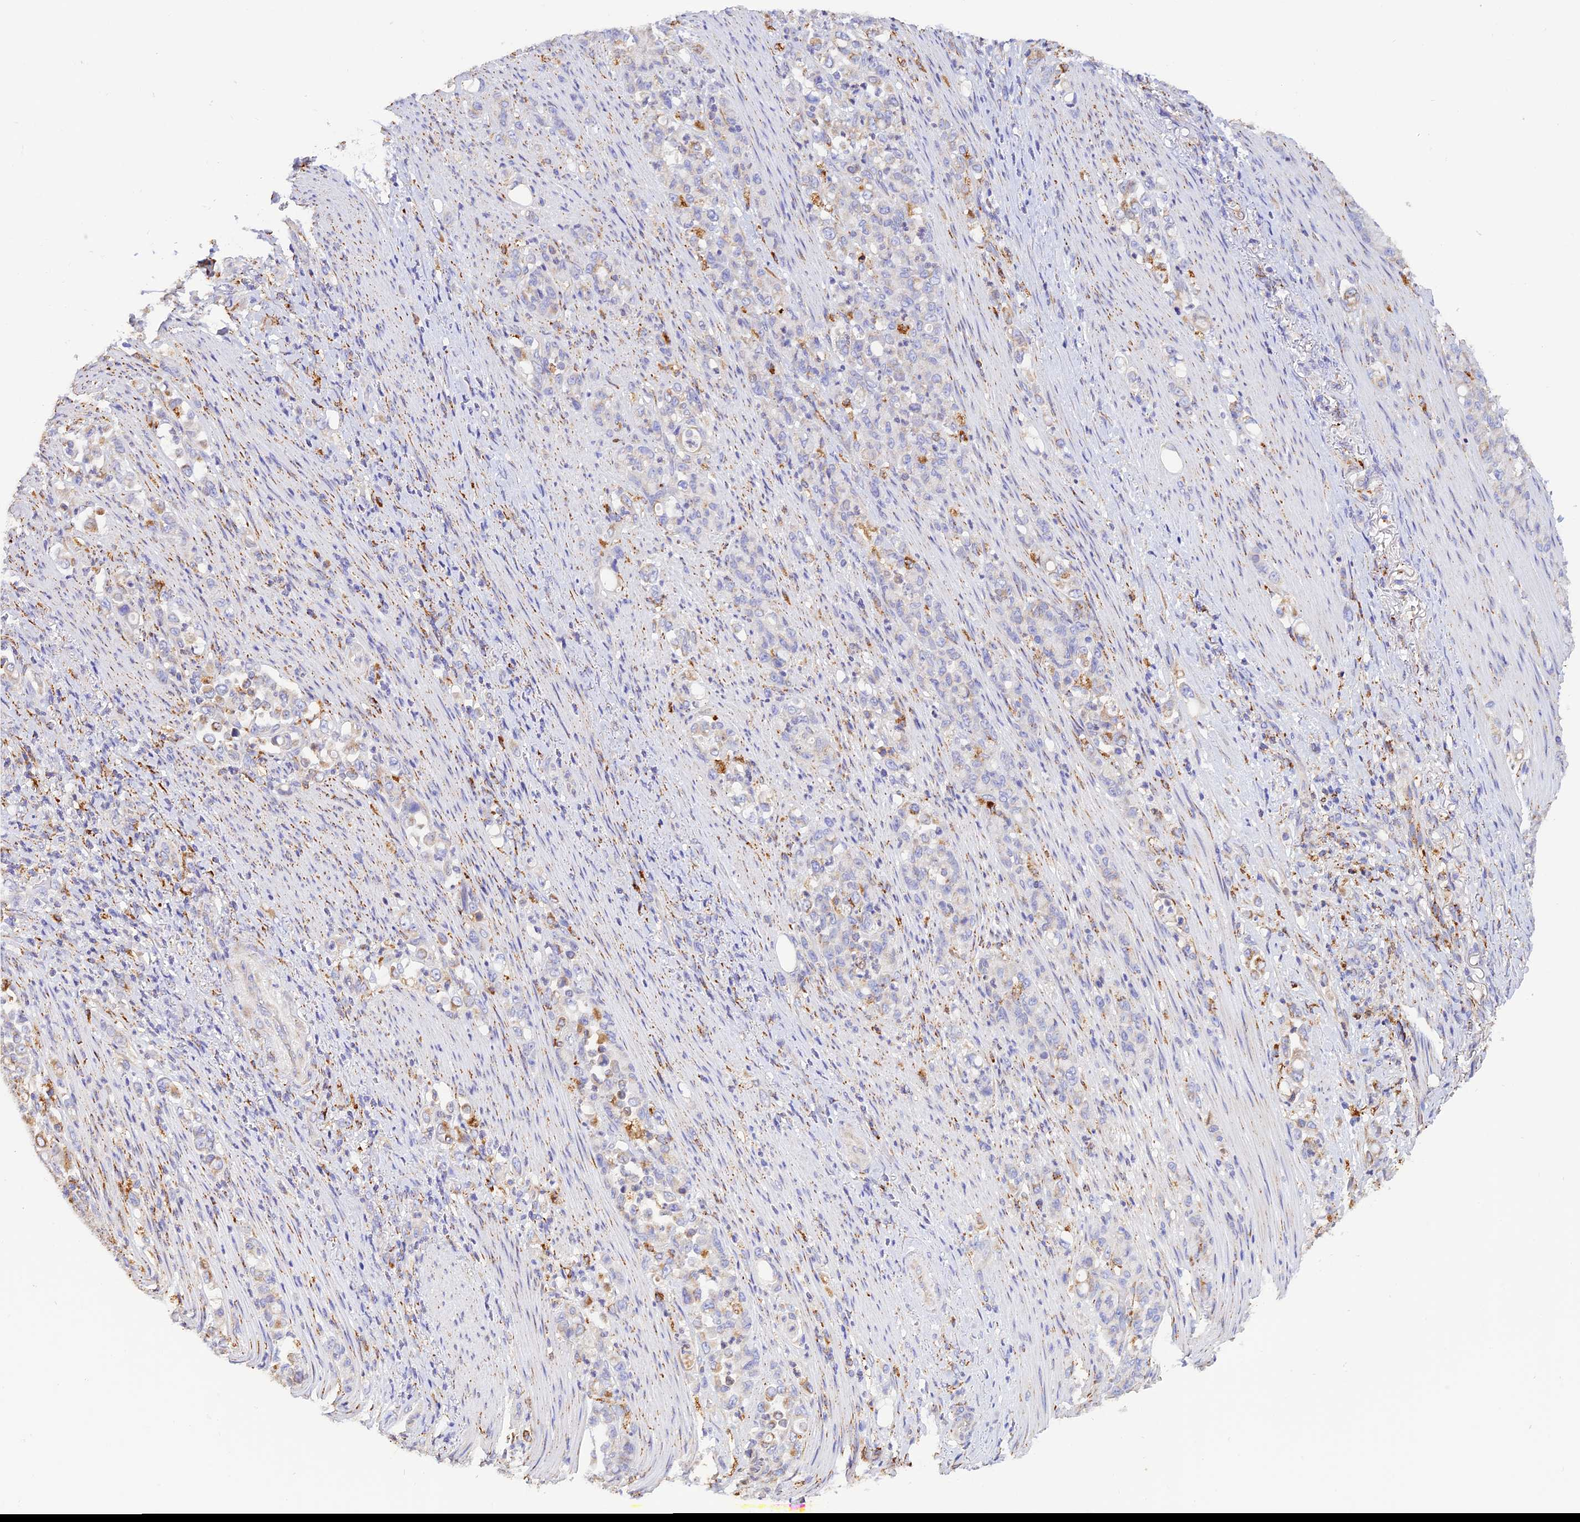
{"staining": {"intensity": "negative", "quantity": "none", "location": "none"}, "tissue": "stomach cancer", "cell_type": "Tumor cells", "image_type": "cancer", "snomed": [{"axis": "morphology", "description": "Normal tissue, NOS"}, {"axis": "morphology", "description": "Adenocarcinoma, NOS"}, {"axis": "topography", "description": "Stomach"}], "caption": "Tumor cells are negative for brown protein staining in adenocarcinoma (stomach).", "gene": "VKORC1", "patient": {"sex": "female", "age": 79}}